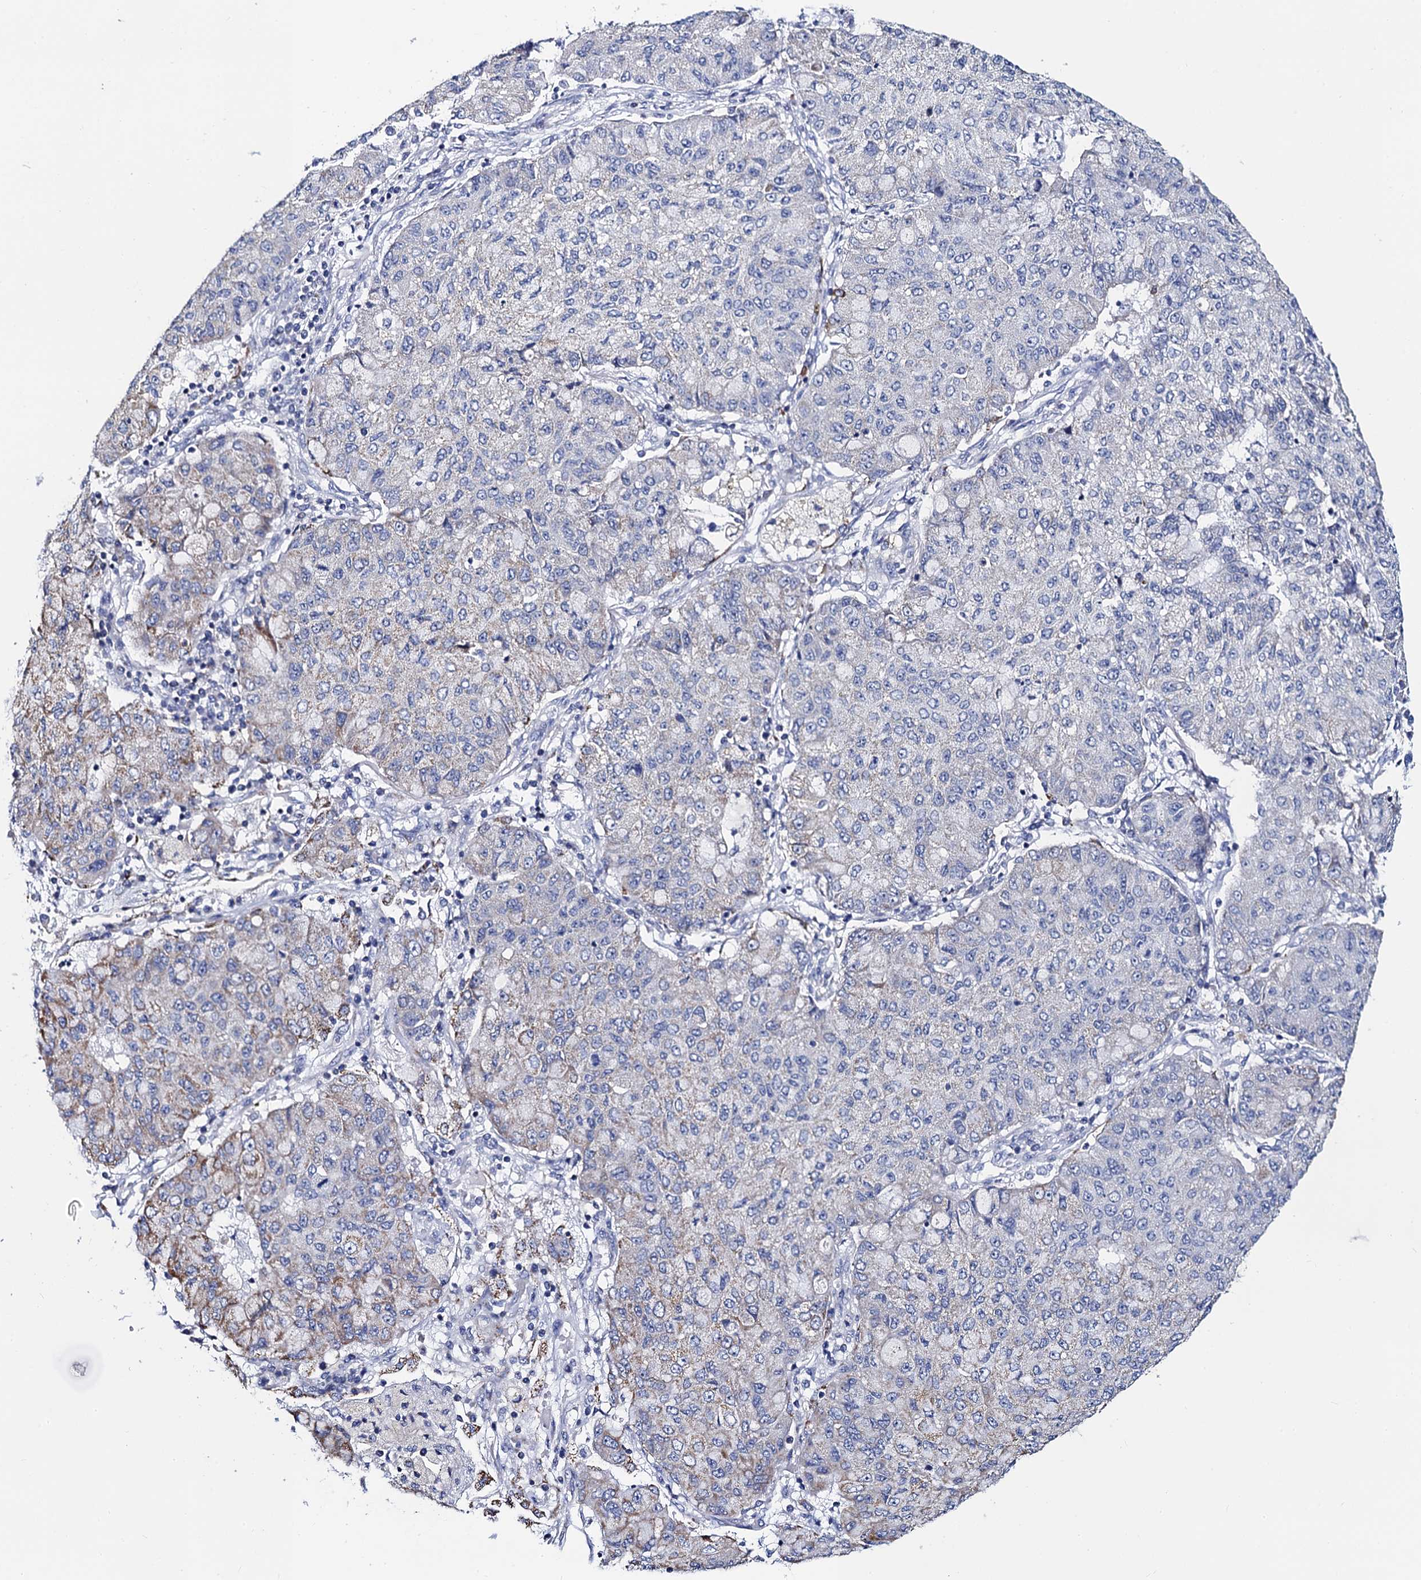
{"staining": {"intensity": "weak", "quantity": "<25%", "location": "cytoplasmic/membranous"}, "tissue": "lung cancer", "cell_type": "Tumor cells", "image_type": "cancer", "snomed": [{"axis": "morphology", "description": "Squamous cell carcinoma, NOS"}, {"axis": "topography", "description": "Lung"}], "caption": "A photomicrograph of squamous cell carcinoma (lung) stained for a protein reveals no brown staining in tumor cells.", "gene": "ACADSB", "patient": {"sex": "male", "age": 74}}